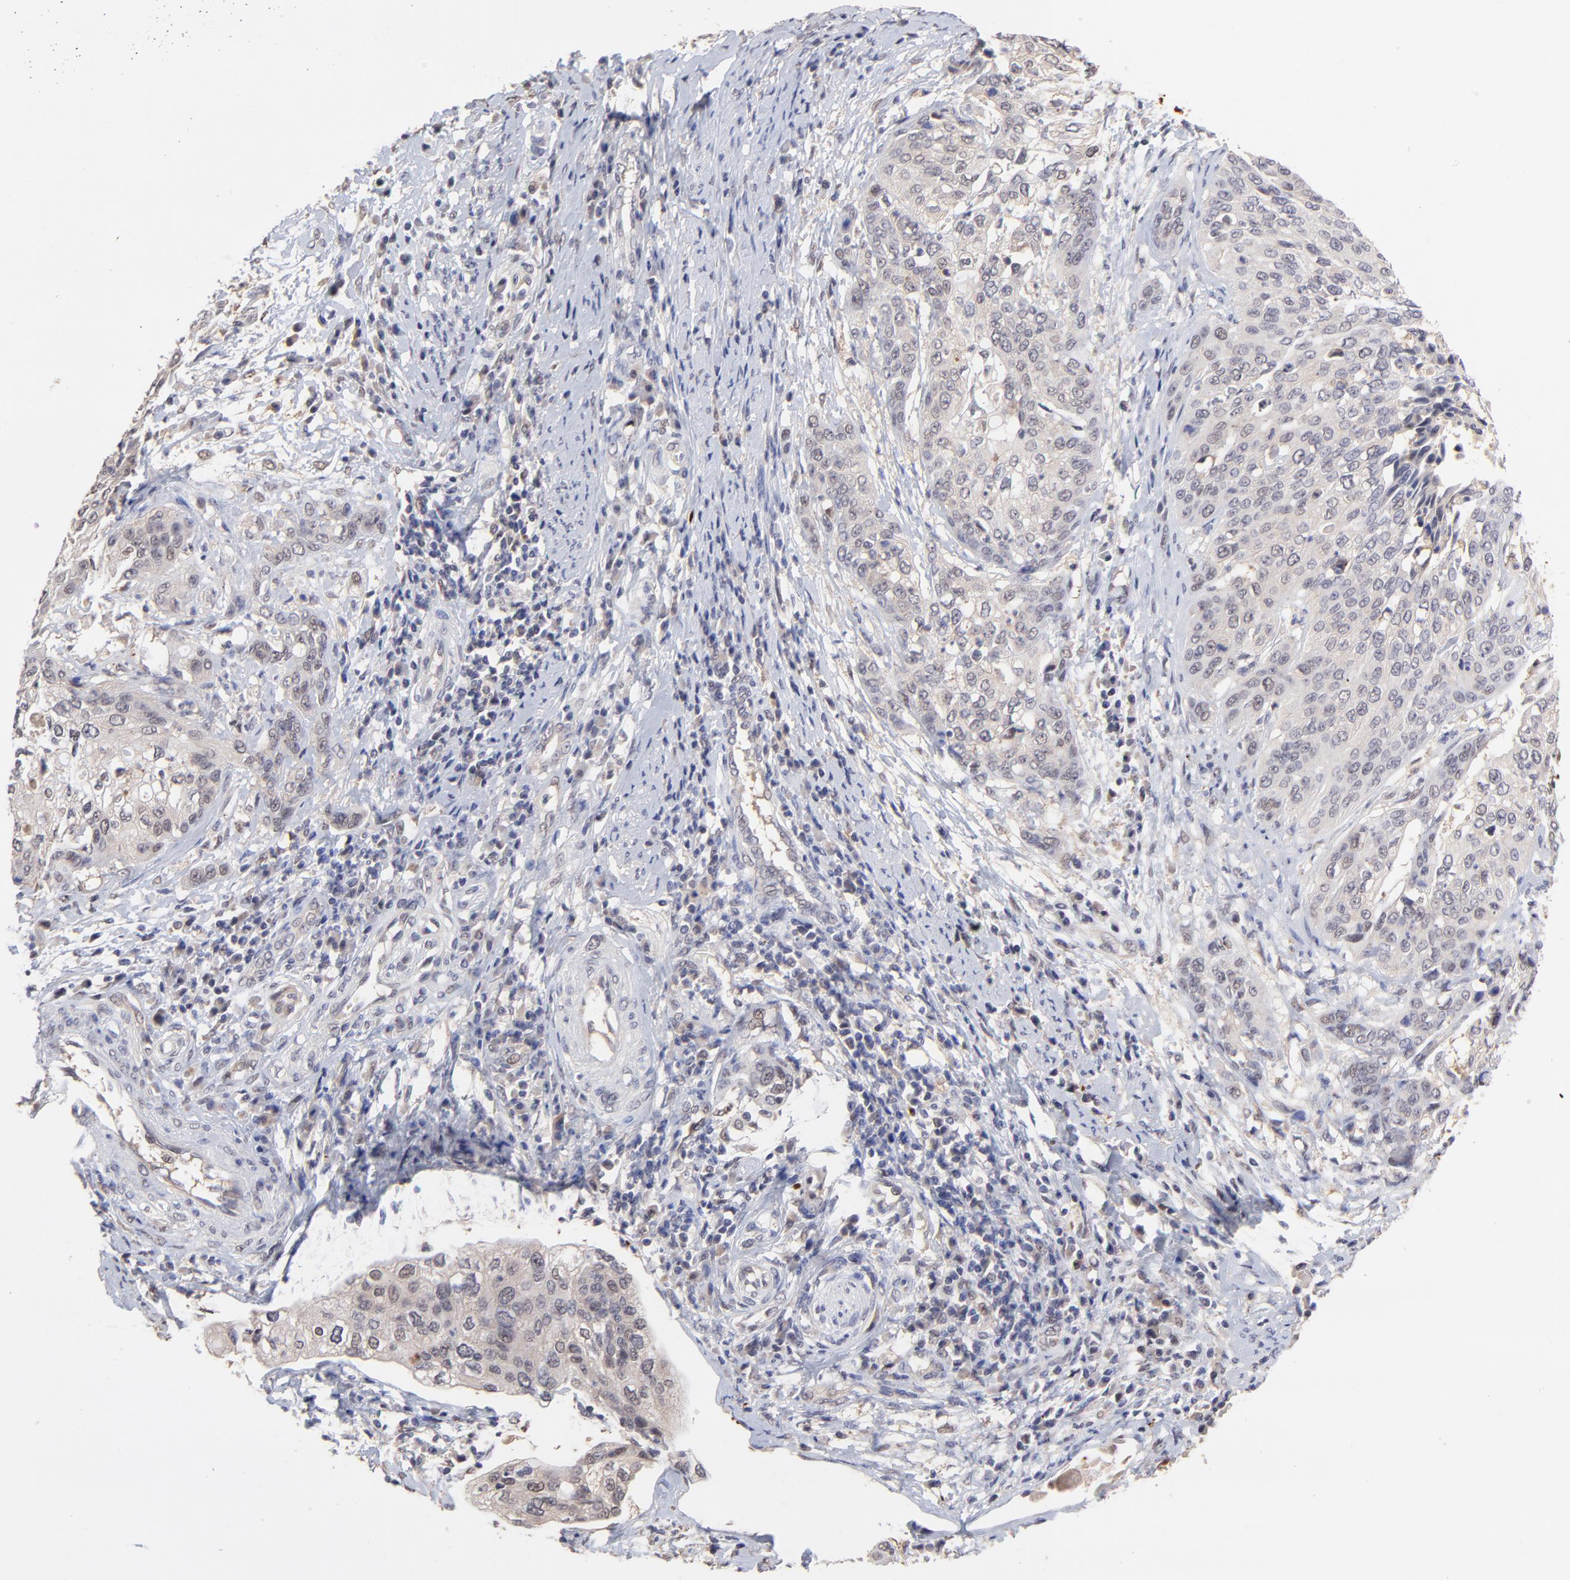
{"staining": {"intensity": "weak", "quantity": "25%-75%", "location": "cytoplasmic/membranous,nuclear"}, "tissue": "cervical cancer", "cell_type": "Tumor cells", "image_type": "cancer", "snomed": [{"axis": "morphology", "description": "Squamous cell carcinoma, NOS"}, {"axis": "topography", "description": "Cervix"}], "caption": "Human cervical cancer stained with a brown dye reveals weak cytoplasmic/membranous and nuclear positive staining in approximately 25%-75% of tumor cells.", "gene": "PSMD14", "patient": {"sex": "female", "age": 41}}